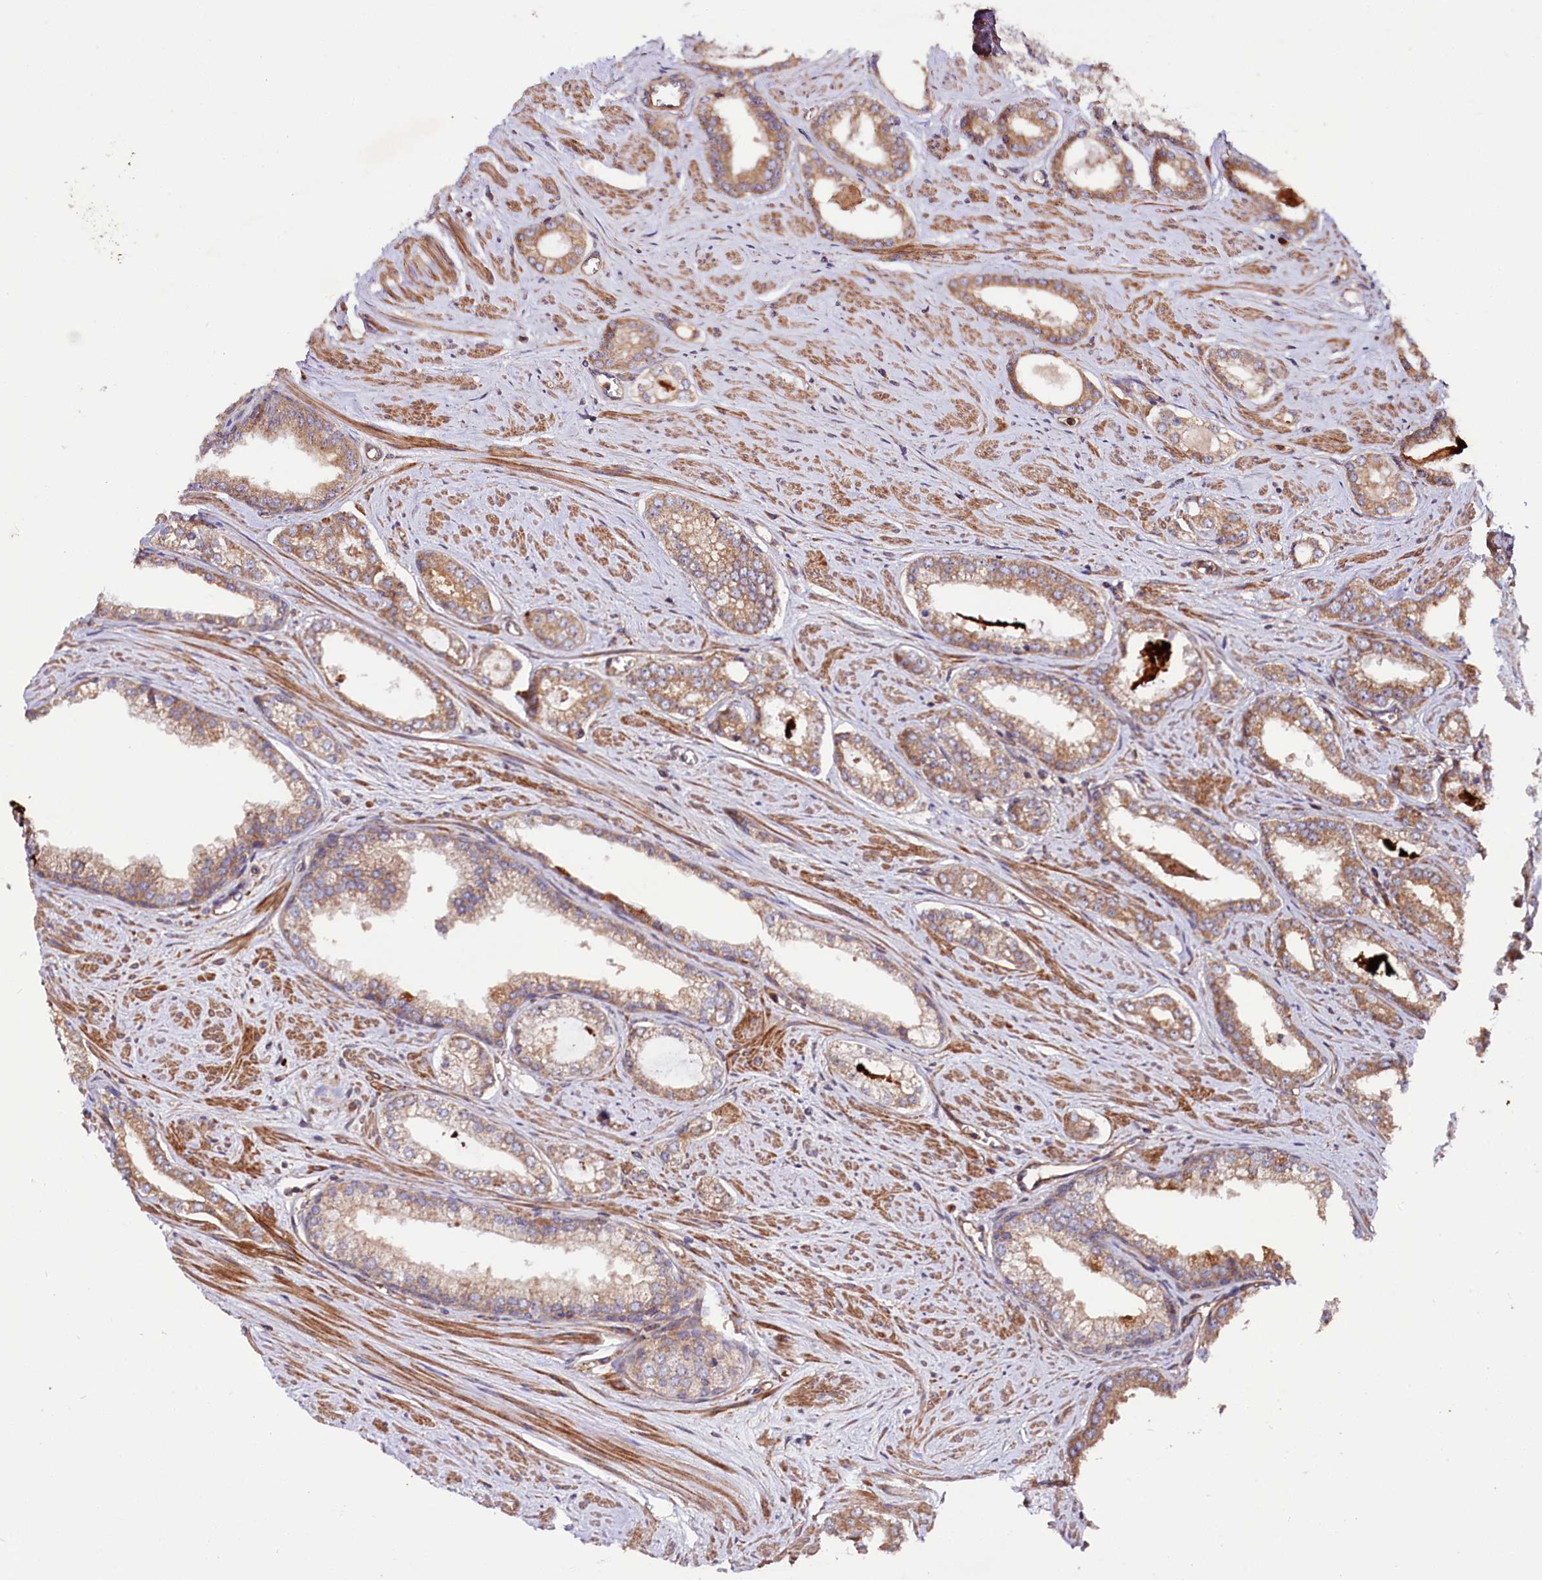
{"staining": {"intensity": "moderate", "quantity": ">75%", "location": "cytoplasmic/membranous"}, "tissue": "prostate cancer", "cell_type": "Tumor cells", "image_type": "cancer", "snomed": [{"axis": "morphology", "description": "Adenocarcinoma, Low grade"}, {"axis": "topography", "description": "Prostate and seminal vesicle, NOS"}], "caption": "Immunohistochemical staining of prostate cancer (adenocarcinoma (low-grade)) reveals moderate cytoplasmic/membranous protein positivity in about >75% of tumor cells.", "gene": "CEP295", "patient": {"sex": "male", "age": 60}}